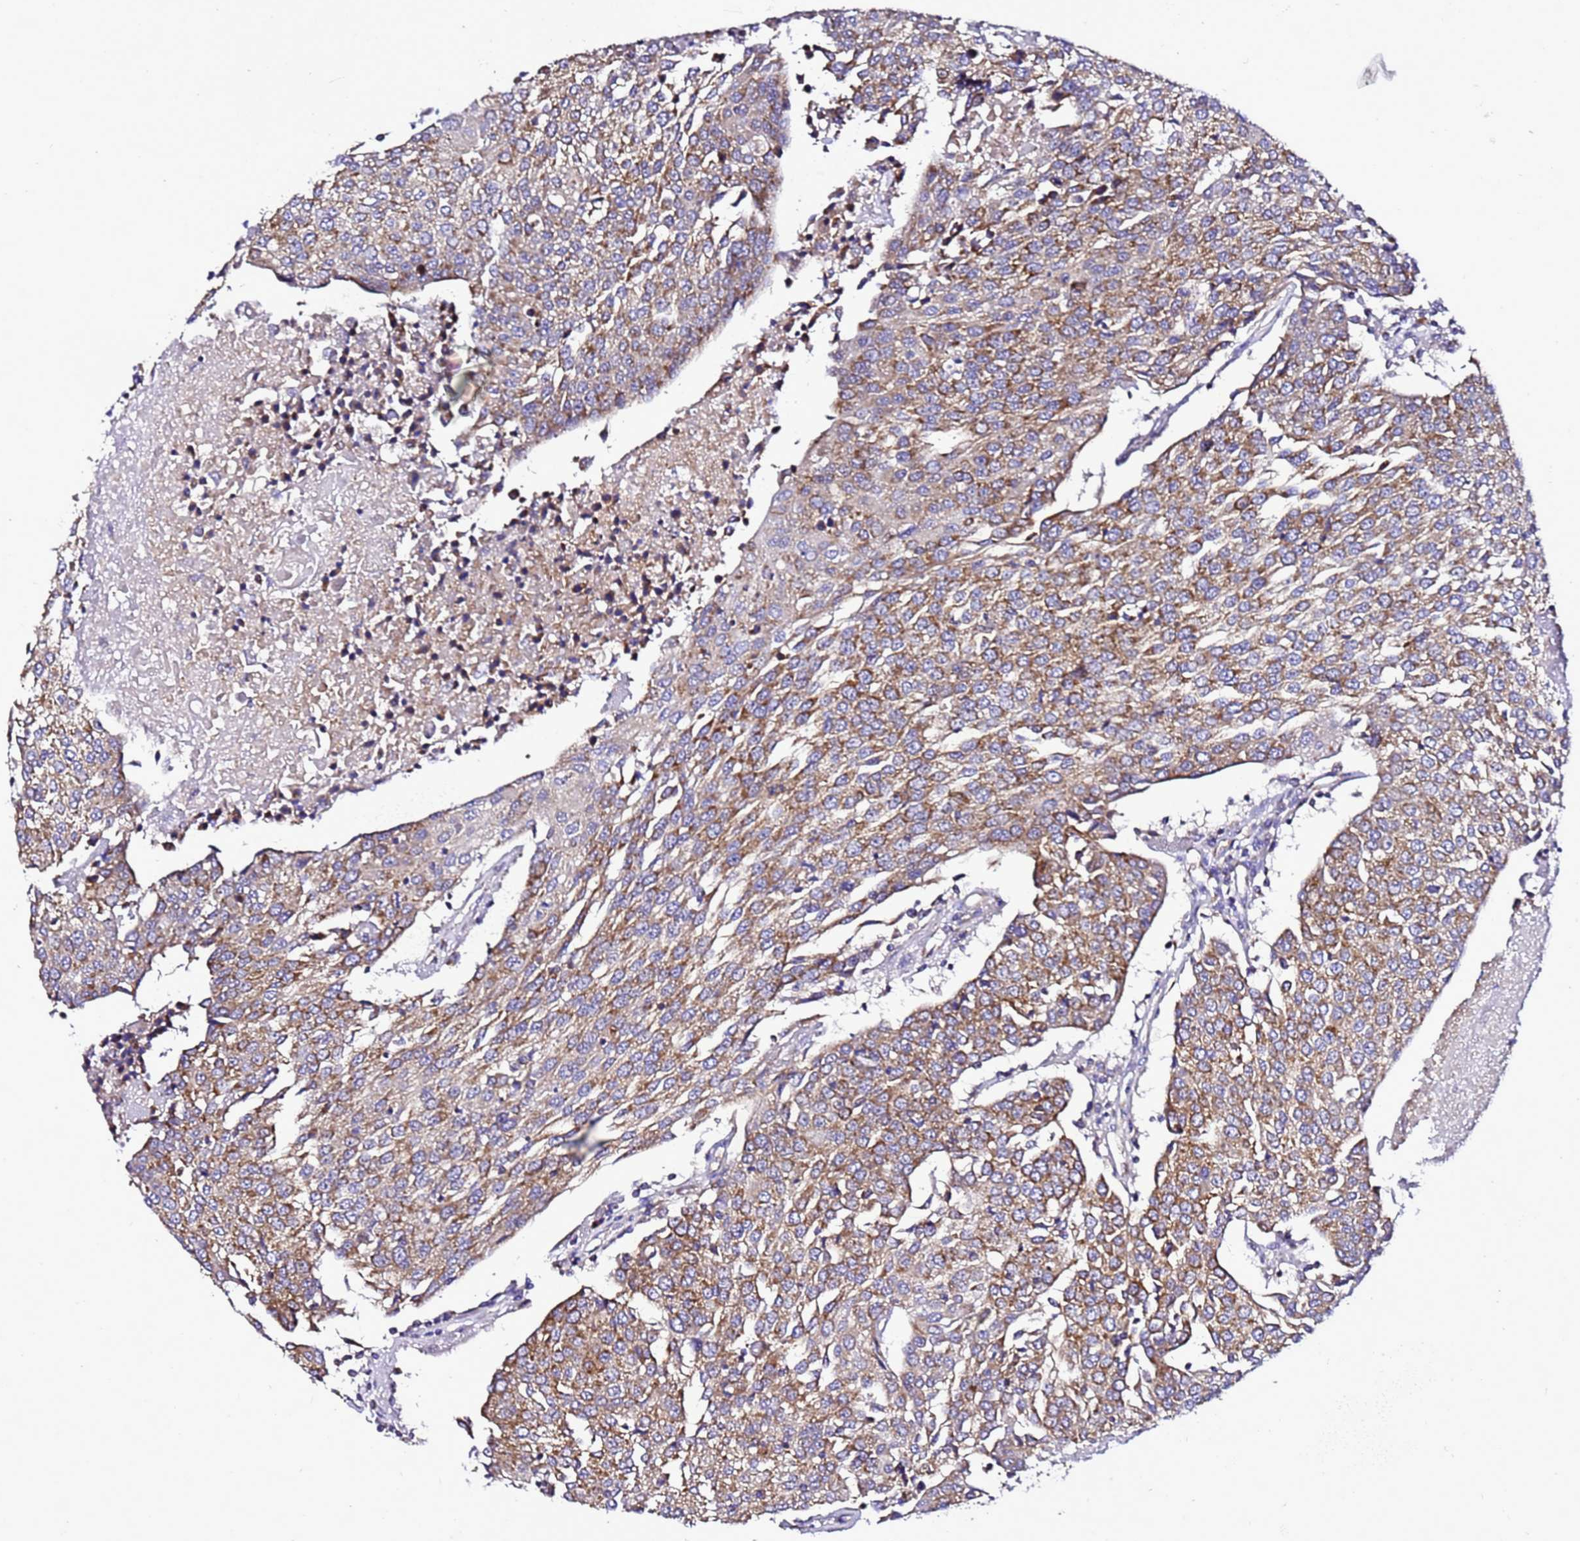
{"staining": {"intensity": "moderate", "quantity": ">75%", "location": "cytoplasmic/membranous"}, "tissue": "urothelial cancer", "cell_type": "Tumor cells", "image_type": "cancer", "snomed": [{"axis": "morphology", "description": "Urothelial carcinoma, High grade"}, {"axis": "topography", "description": "Urinary bladder"}], "caption": "High-power microscopy captured an IHC image of high-grade urothelial carcinoma, revealing moderate cytoplasmic/membranous positivity in about >75% of tumor cells. The protein is stained brown, and the nuclei are stained in blue (DAB (3,3'-diaminobenzidine) IHC with brightfield microscopy, high magnification).", "gene": "HIGD2A", "patient": {"sex": "female", "age": 85}}